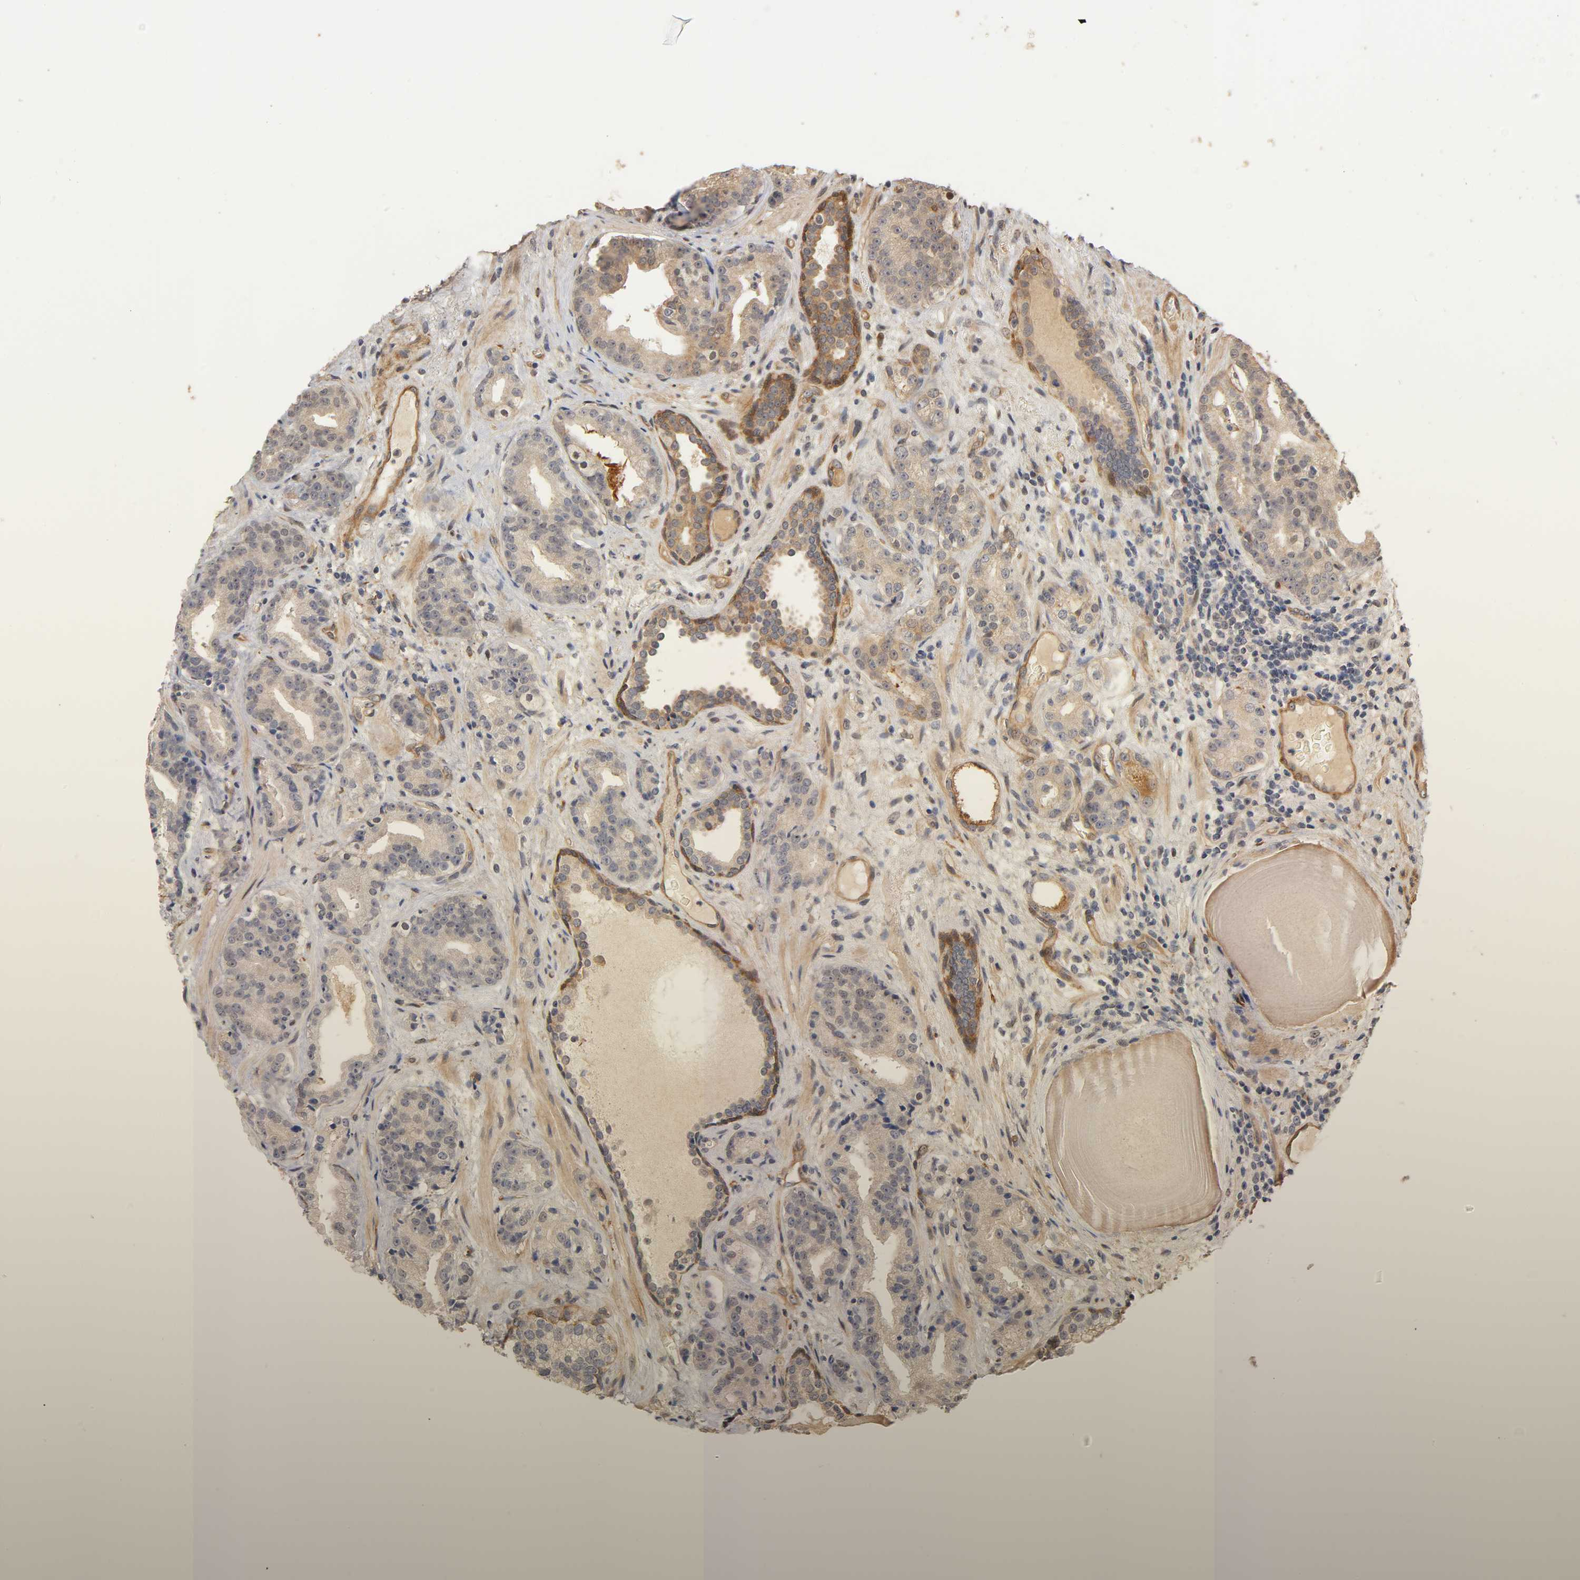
{"staining": {"intensity": "weak", "quantity": "25%-75%", "location": "cytoplasmic/membranous"}, "tissue": "prostate cancer", "cell_type": "Tumor cells", "image_type": "cancer", "snomed": [{"axis": "morphology", "description": "Adenocarcinoma, Low grade"}, {"axis": "topography", "description": "Prostate"}], "caption": "Immunohistochemistry staining of prostate low-grade adenocarcinoma, which exhibits low levels of weak cytoplasmic/membranous positivity in approximately 25%-75% of tumor cells indicating weak cytoplasmic/membranous protein positivity. The staining was performed using DAB (3,3'-diaminobenzidine) (brown) for protein detection and nuclei were counterstained in hematoxylin (blue).", "gene": "LAMB1", "patient": {"sex": "male", "age": 63}}